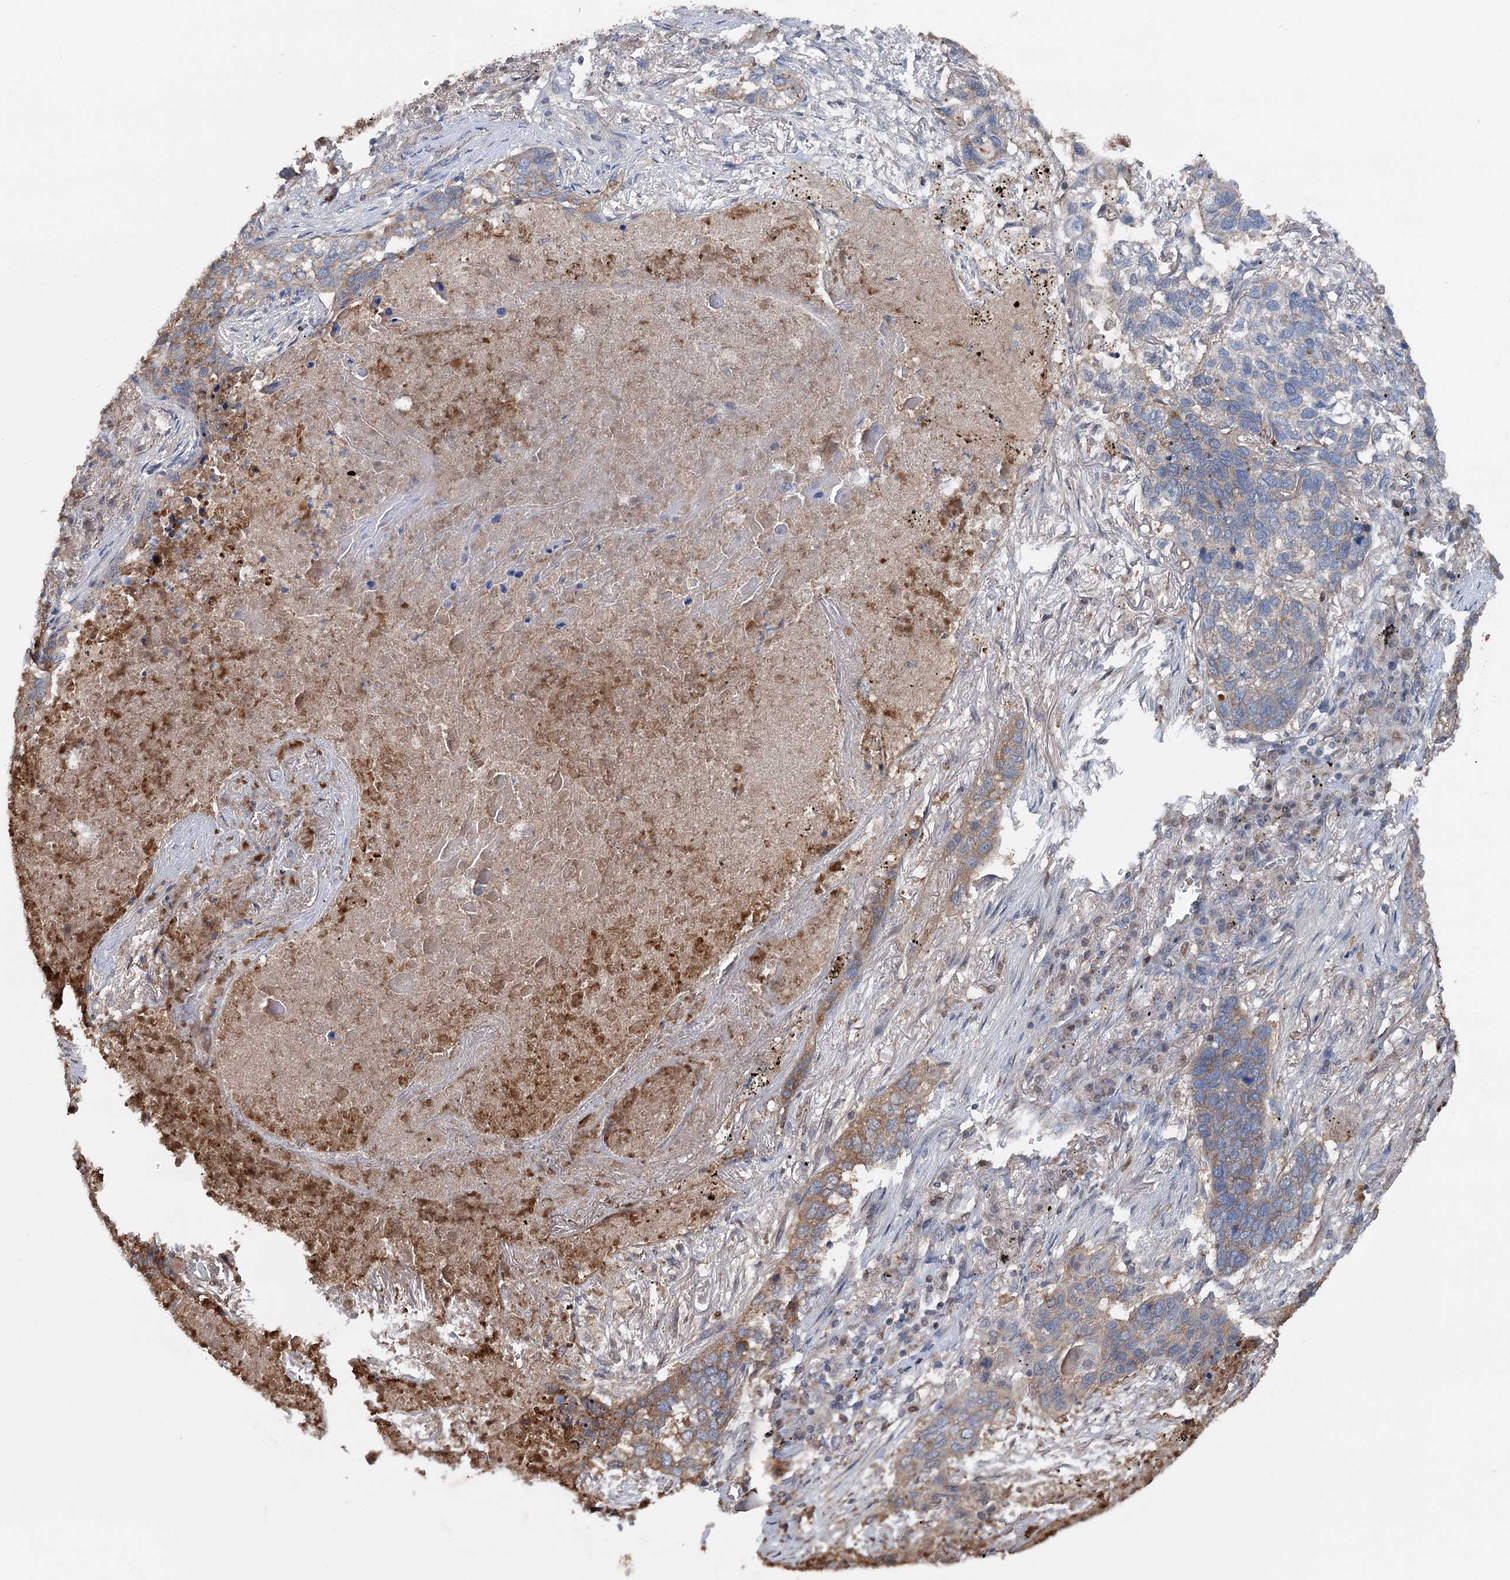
{"staining": {"intensity": "moderate", "quantity": "25%-75%", "location": "cytoplasmic/membranous"}, "tissue": "lung cancer", "cell_type": "Tumor cells", "image_type": "cancer", "snomed": [{"axis": "morphology", "description": "Squamous cell carcinoma, NOS"}, {"axis": "topography", "description": "Lung"}], "caption": "Immunohistochemical staining of squamous cell carcinoma (lung) shows medium levels of moderate cytoplasmic/membranous protein staining in about 25%-75% of tumor cells.", "gene": "ARL13A", "patient": {"sex": "female", "age": 63}}